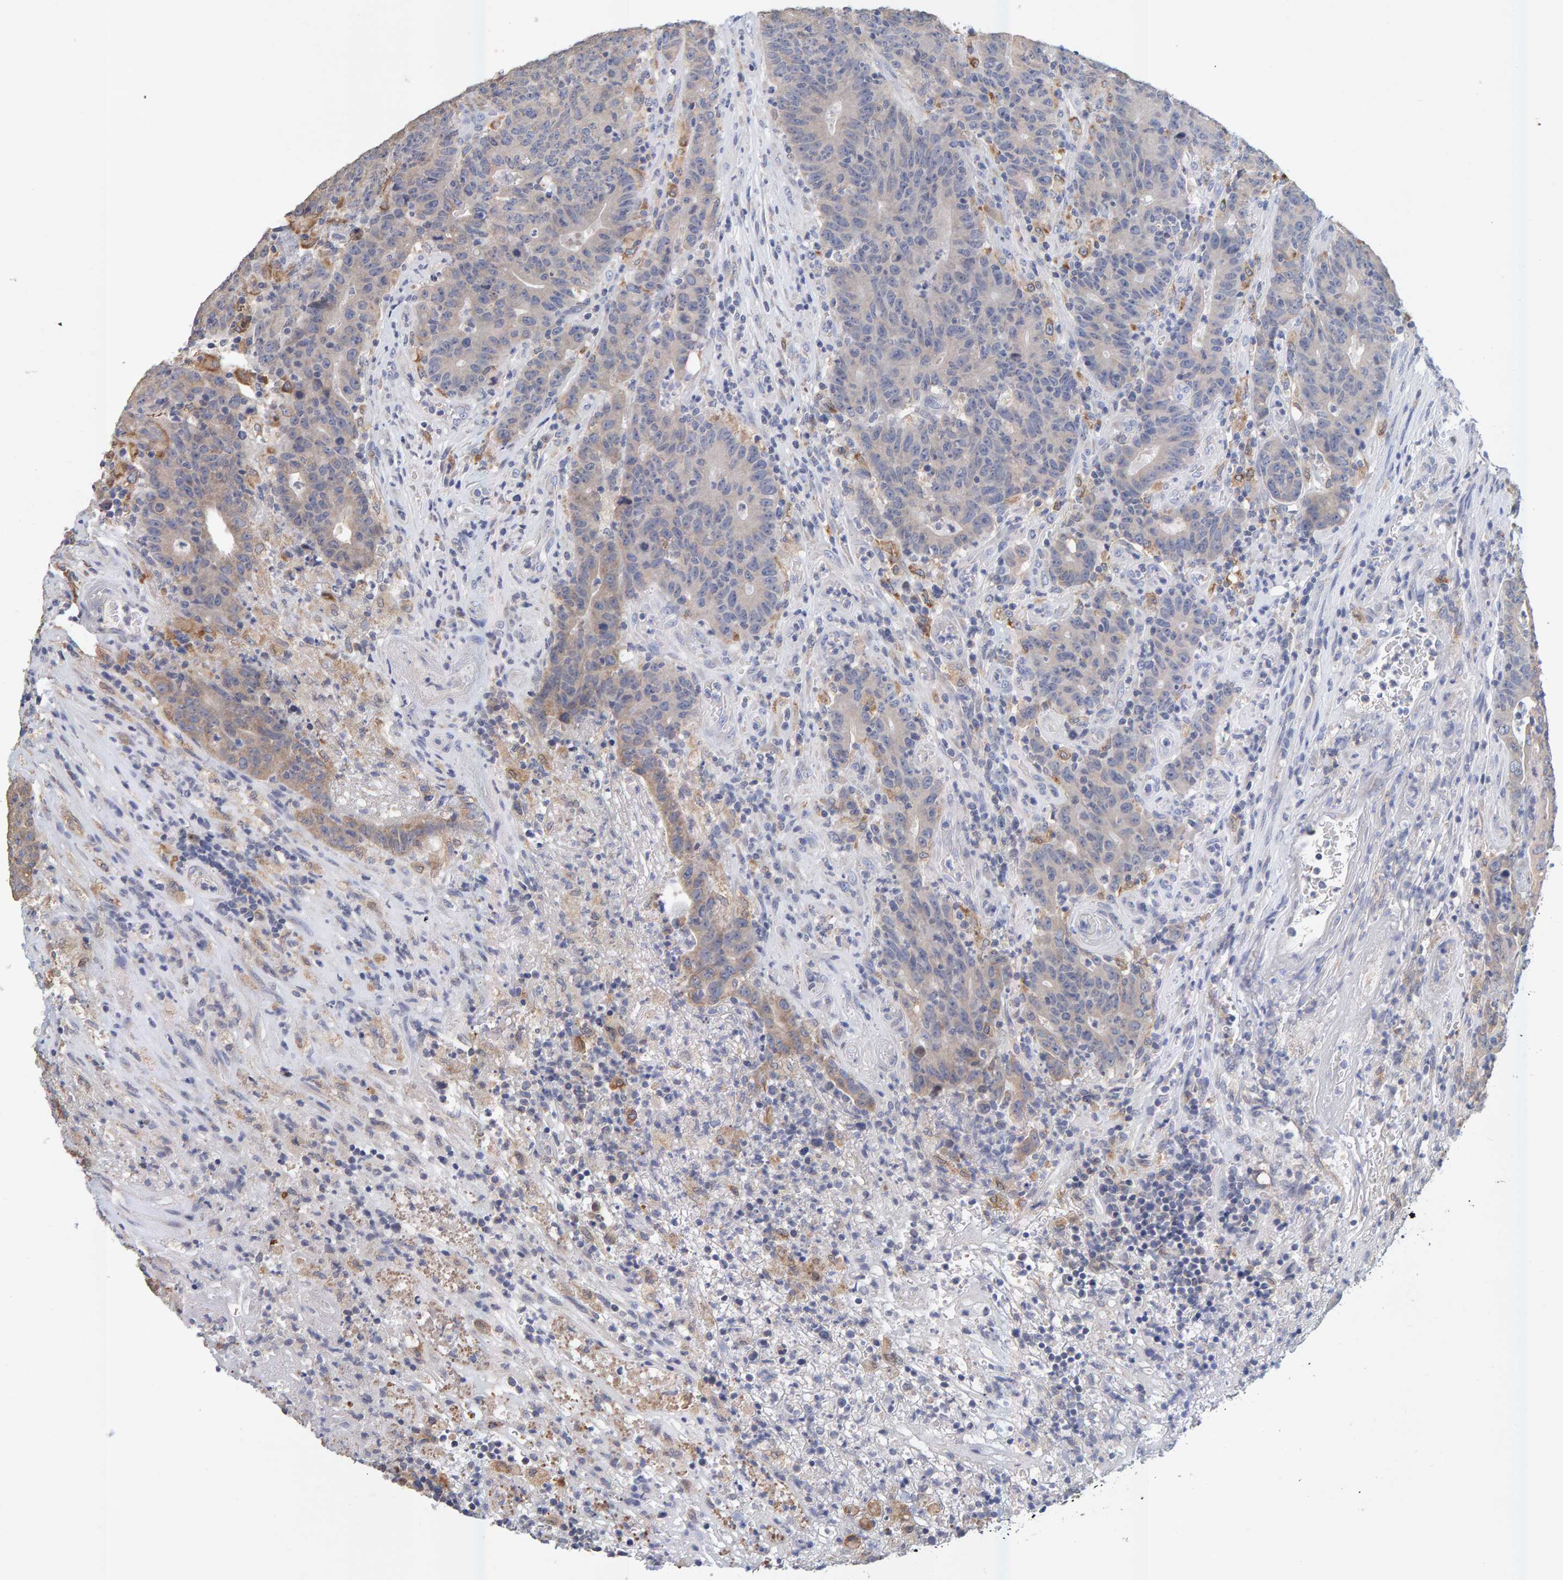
{"staining": {"intensity": "weak", "quantity": "25%-75%", "location": "cytoplasmic/membranous"}, "tissue": "colorectal cancer", "cell_type": "Tumor cells", "image_type": "cancer", "snomed": [{"axis": "morphology", "description": "Normal tissue, NOS"}, {"axis": "morphology", "description": "Adenocarcinoma, NOS"}, {"axis": "topography", "description": "Colon"}], "caption": "Adenocarcinoma (colorectal) was stained to show a protein in brown. There is low levels of weak cytoplasmic/membranous staining in approximately 25%-75% of tumor cells. The staining was performed using DAB (3,3'-diaminobenzidine) to visualize the protein expression in brown, while the nuclei were stained in blue with hematoxylin (Magnification: 20x).", "gene": "SGPL1", "patient": {"sex": "female", "age": 75}}